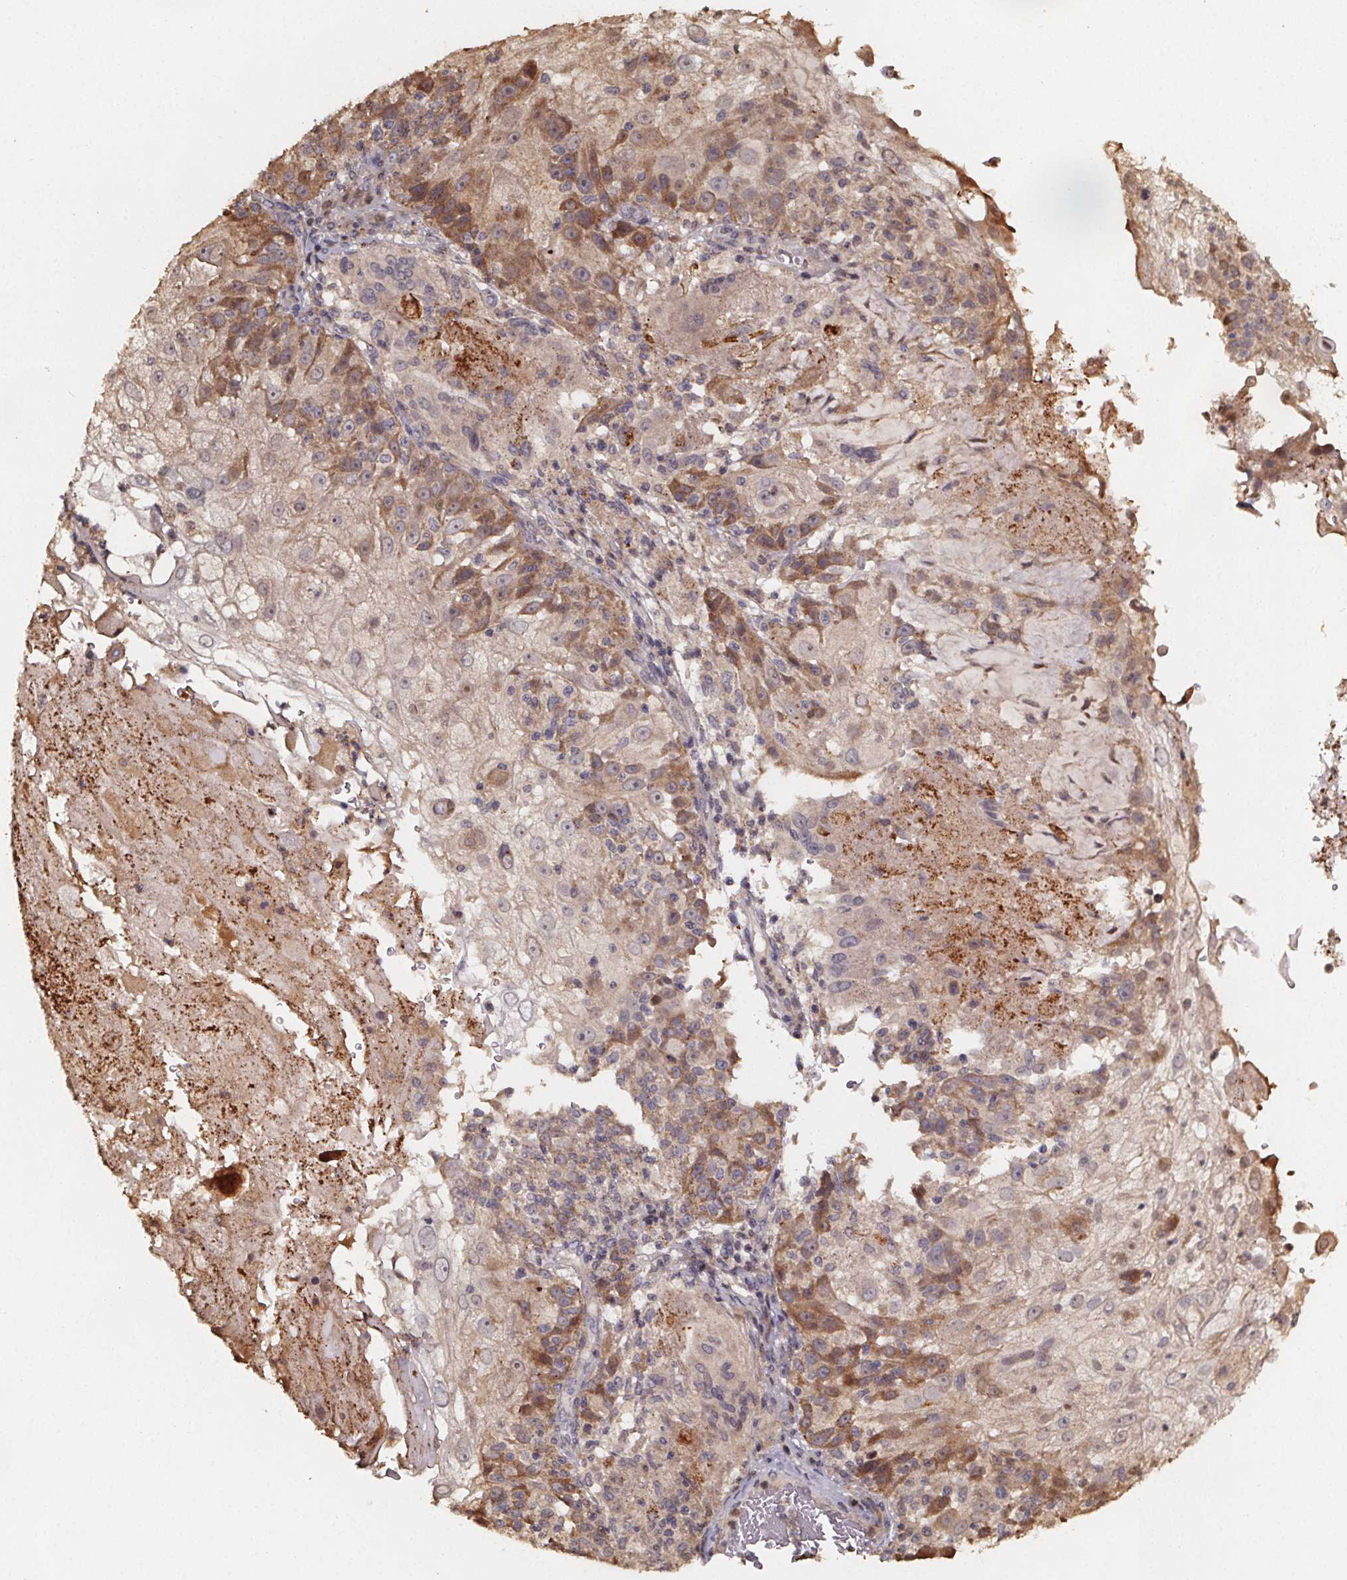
{"staining": {"intensity": "moderate", "quantity": "25%-75%", "location": "cytoplasmic/membranous"}, "tissue": "skin cancer", "cell_type": "Tumor cells", "image_type": "cancer", "snomed": [{"axis": "morphology", "description": "Normal tissue, NOS"}, {"axis": "morphology", "description": "Squamous cell carcinoma, NOS"}, {"axis": "topography", "description": "Skin"}], "caption": "Human skin cancer stained for a protein (brown) shows moderate cytoplasmic/membranous positive expression in approximately 25%-75% of tumor cells.", "gene": "ZNF879", "patient": {"sex": "female", "age": 83}}